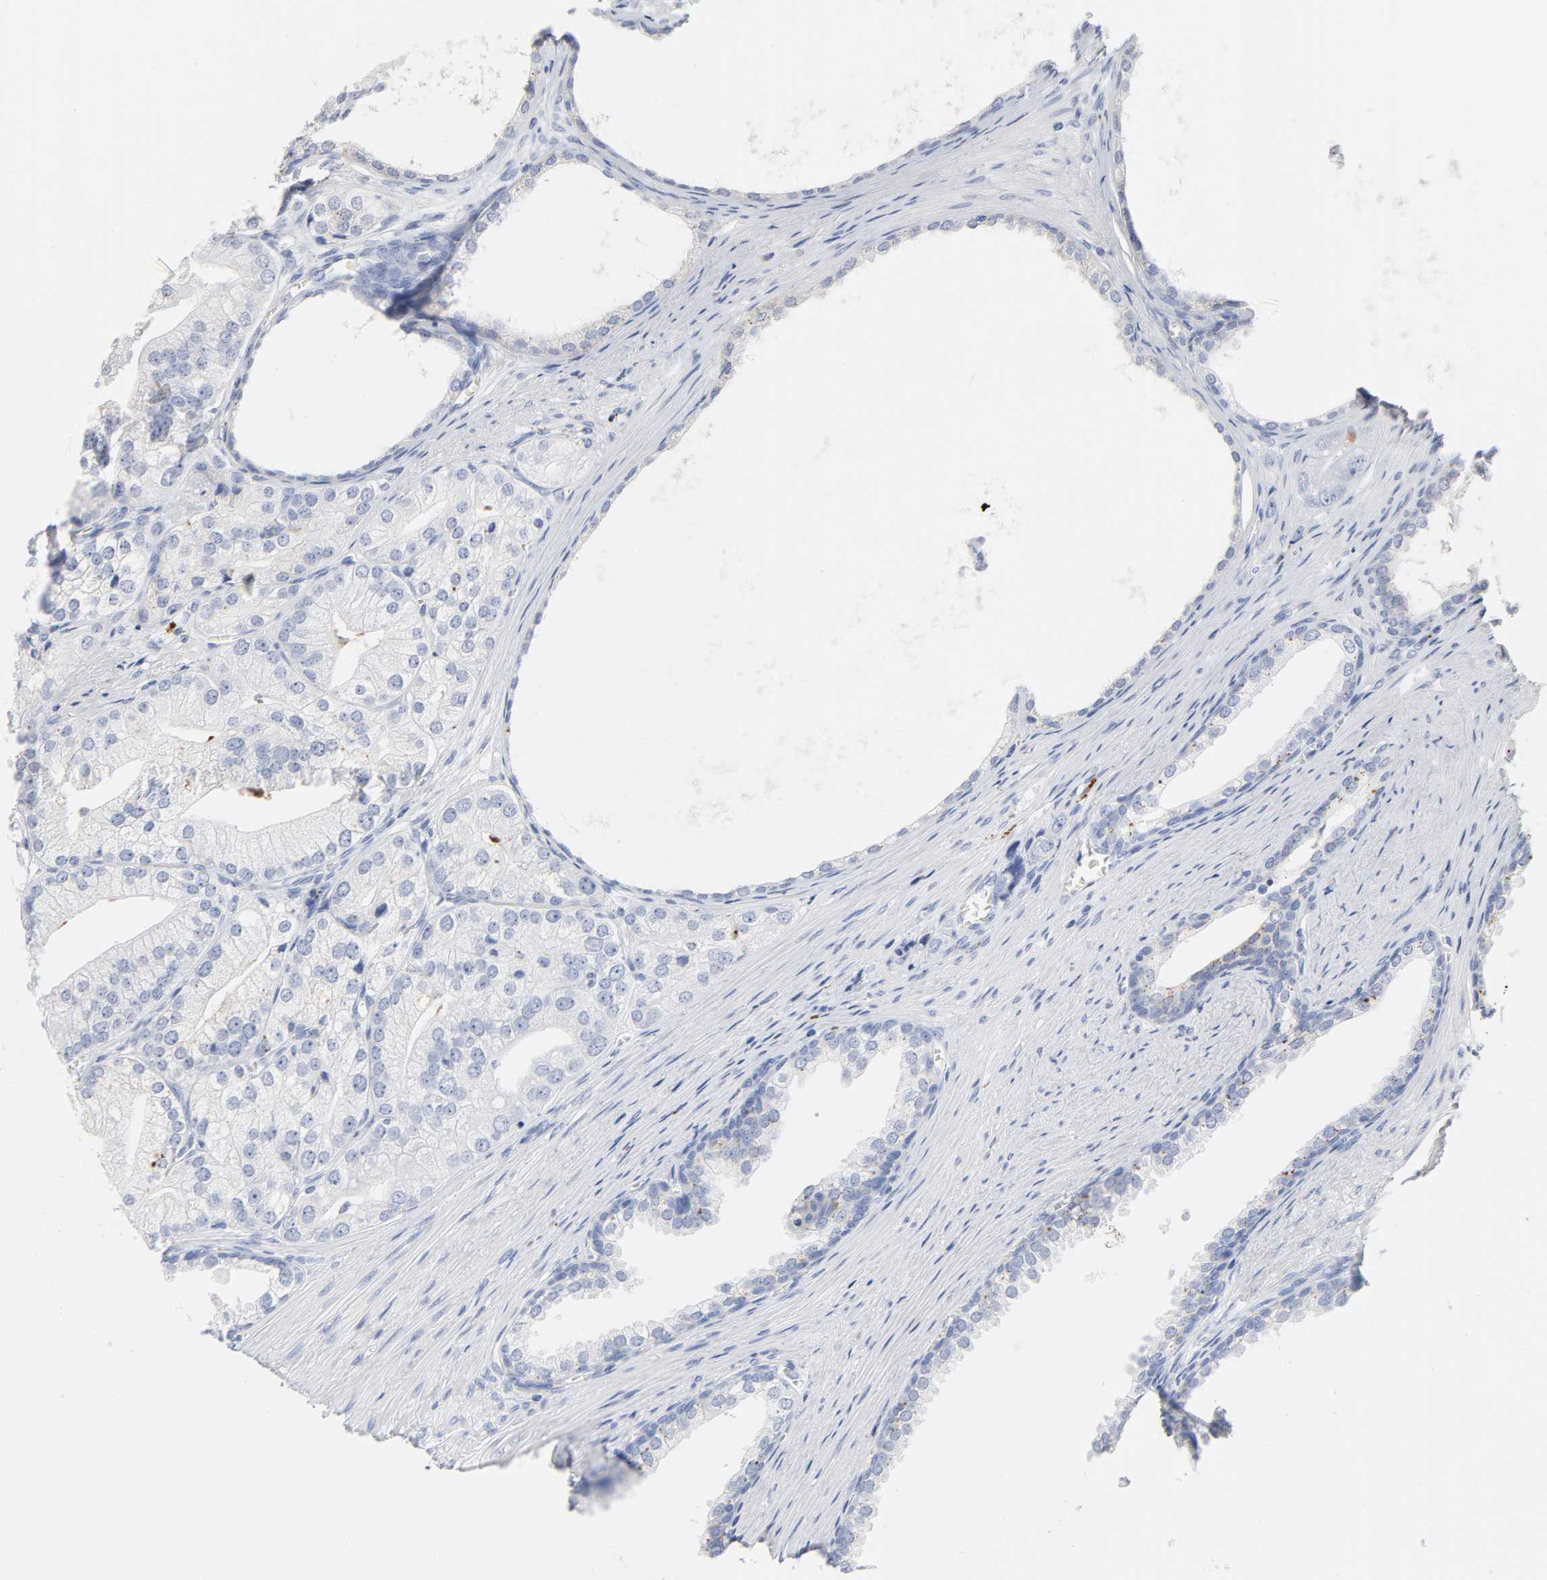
{"staining": {"intensity": "negative", "quantity": "none", "location": "none"}, "tissue": "prostate cancer", "cell_type": "Tumor cells", "image_type": "cancer", "snomed": [{"axis": "morphology", "description": "Adenocarcinoma, Low grade"}, {"axis": "topography", "description": "Prostate"}], "caption": "High magnification brightfield microscopy of prostate adenocarcinoma (low-grade) stained with DAB (brown) and counterstained with hematoxylin (blue): tumor cells show no significant positivity.", "gene": "PLP1", "patient": {"sex": "male", "age": 69}}